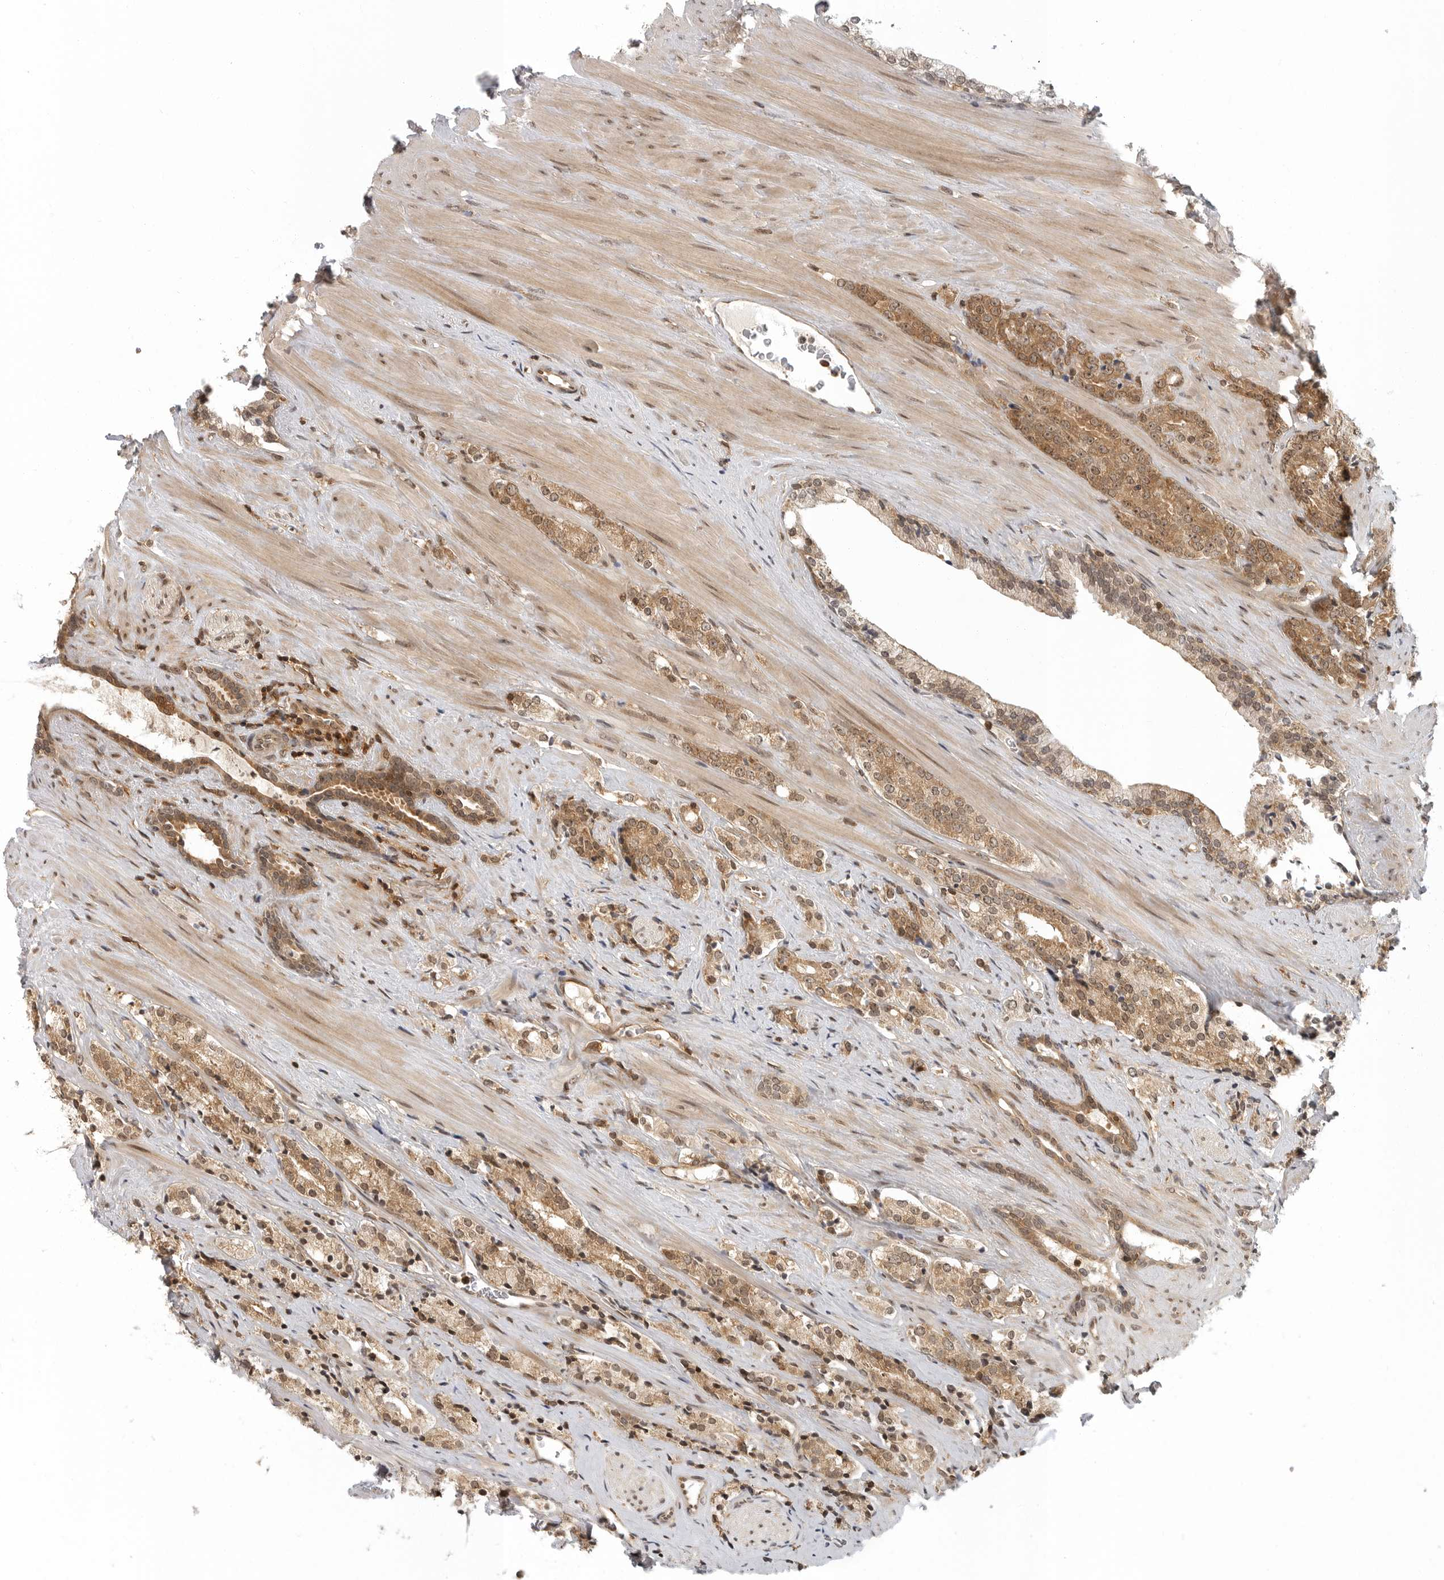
{"staining": {"intensity": "moderate", "quantity": ">75%", "location": "cytoplasmic/membranous,nuclear"}, "tissue": "prostate cancer", "cell_type": "Tumor cells", "image_type": "cancer", "snomed": [{"axis": "morphology", "description": "Adenocarcinoma, High grade"}, {"axis": "topography", "description": "Prostate"}], "caption": "IHC (DAB (3,3'-diaminobenzidine)) staining of prostate cancer displays moderate cytoplasmic/membranous and nuclear protein expression in about >75% of tumor cells.", "gene": "SZRD1", "patient": {"sex": "male", "age": 71}}